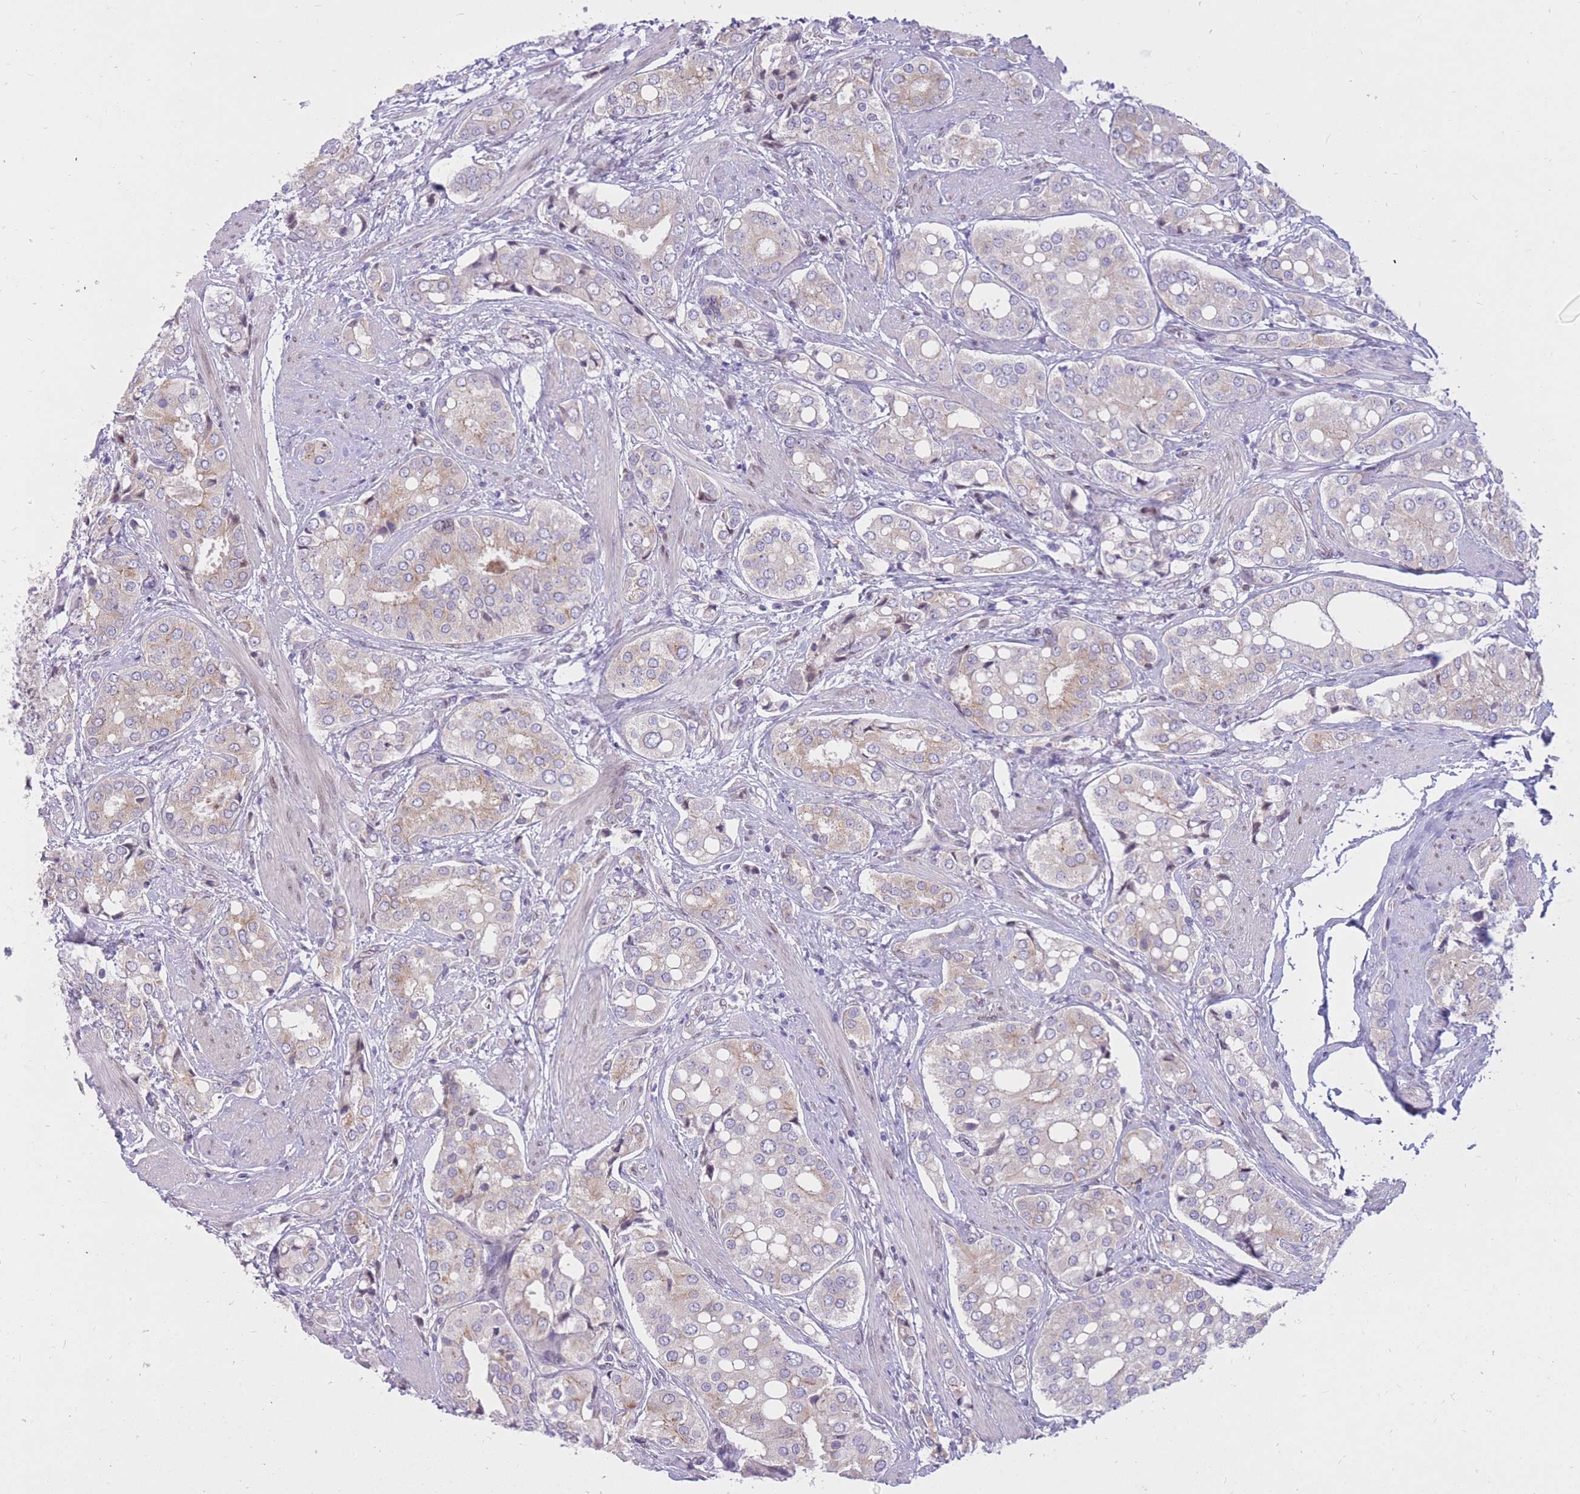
{"staining": {"intensity": "weak", "quantity": "<25%", "location": "cytoplasmic/membranous"}, "tissue": "prostate cancer", "cell_type": "Tumor cells", "image_type": "cancer", "snomed": [{"axis": "morphology", "description": "Adenocarcinoma, High grade"}, {"axis": "topography", "description": "Prostate"}], "caption": "There is no significant positivity in tumor cells of prostate cancer (high-grade adenocarcinoma).", "gene": "HOOK2", "patient": {"sex": "male", "age": 71}}